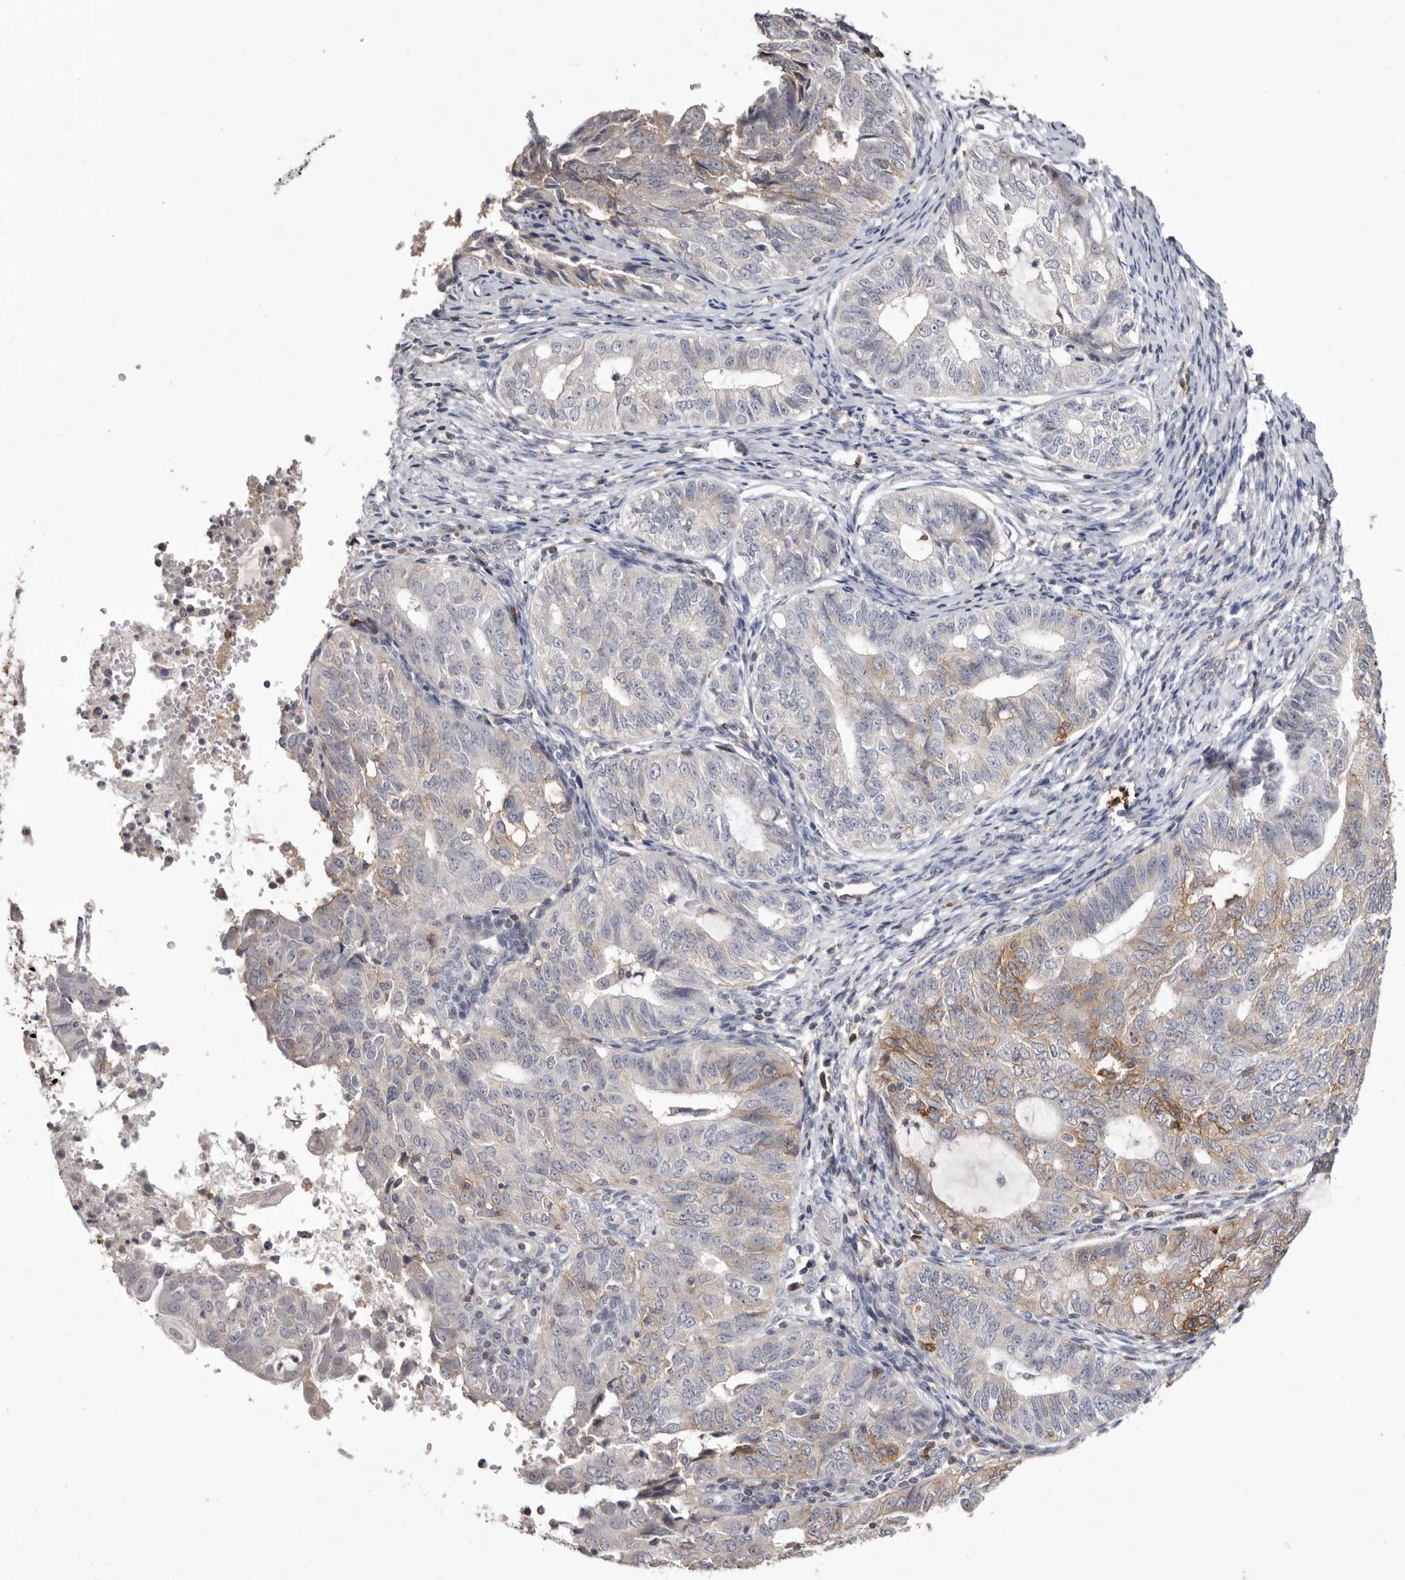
{"staining": {"intensity": "moderate", "quantity": "25%-75%", "location": "cytoplasmic/membranous"}, "tissue": "endometrial cancer", "cell_type": "Tumor cells", "image_type": "cancer", "snomed": [{"axis": "morphology", "description": "Adenocarcinoma, NOS"}, {"axis": "topography", "description": "Endometrium"}], "caption": "Endometrial adenocarcinoma was stained to show a protein in brown. There is medium levels of moderate cytoplasmic/membranous staining in approximately 25%-75% of tumor cells.", "gene": "MMACHC", "patient": {"sex": "female", "age": 32}}